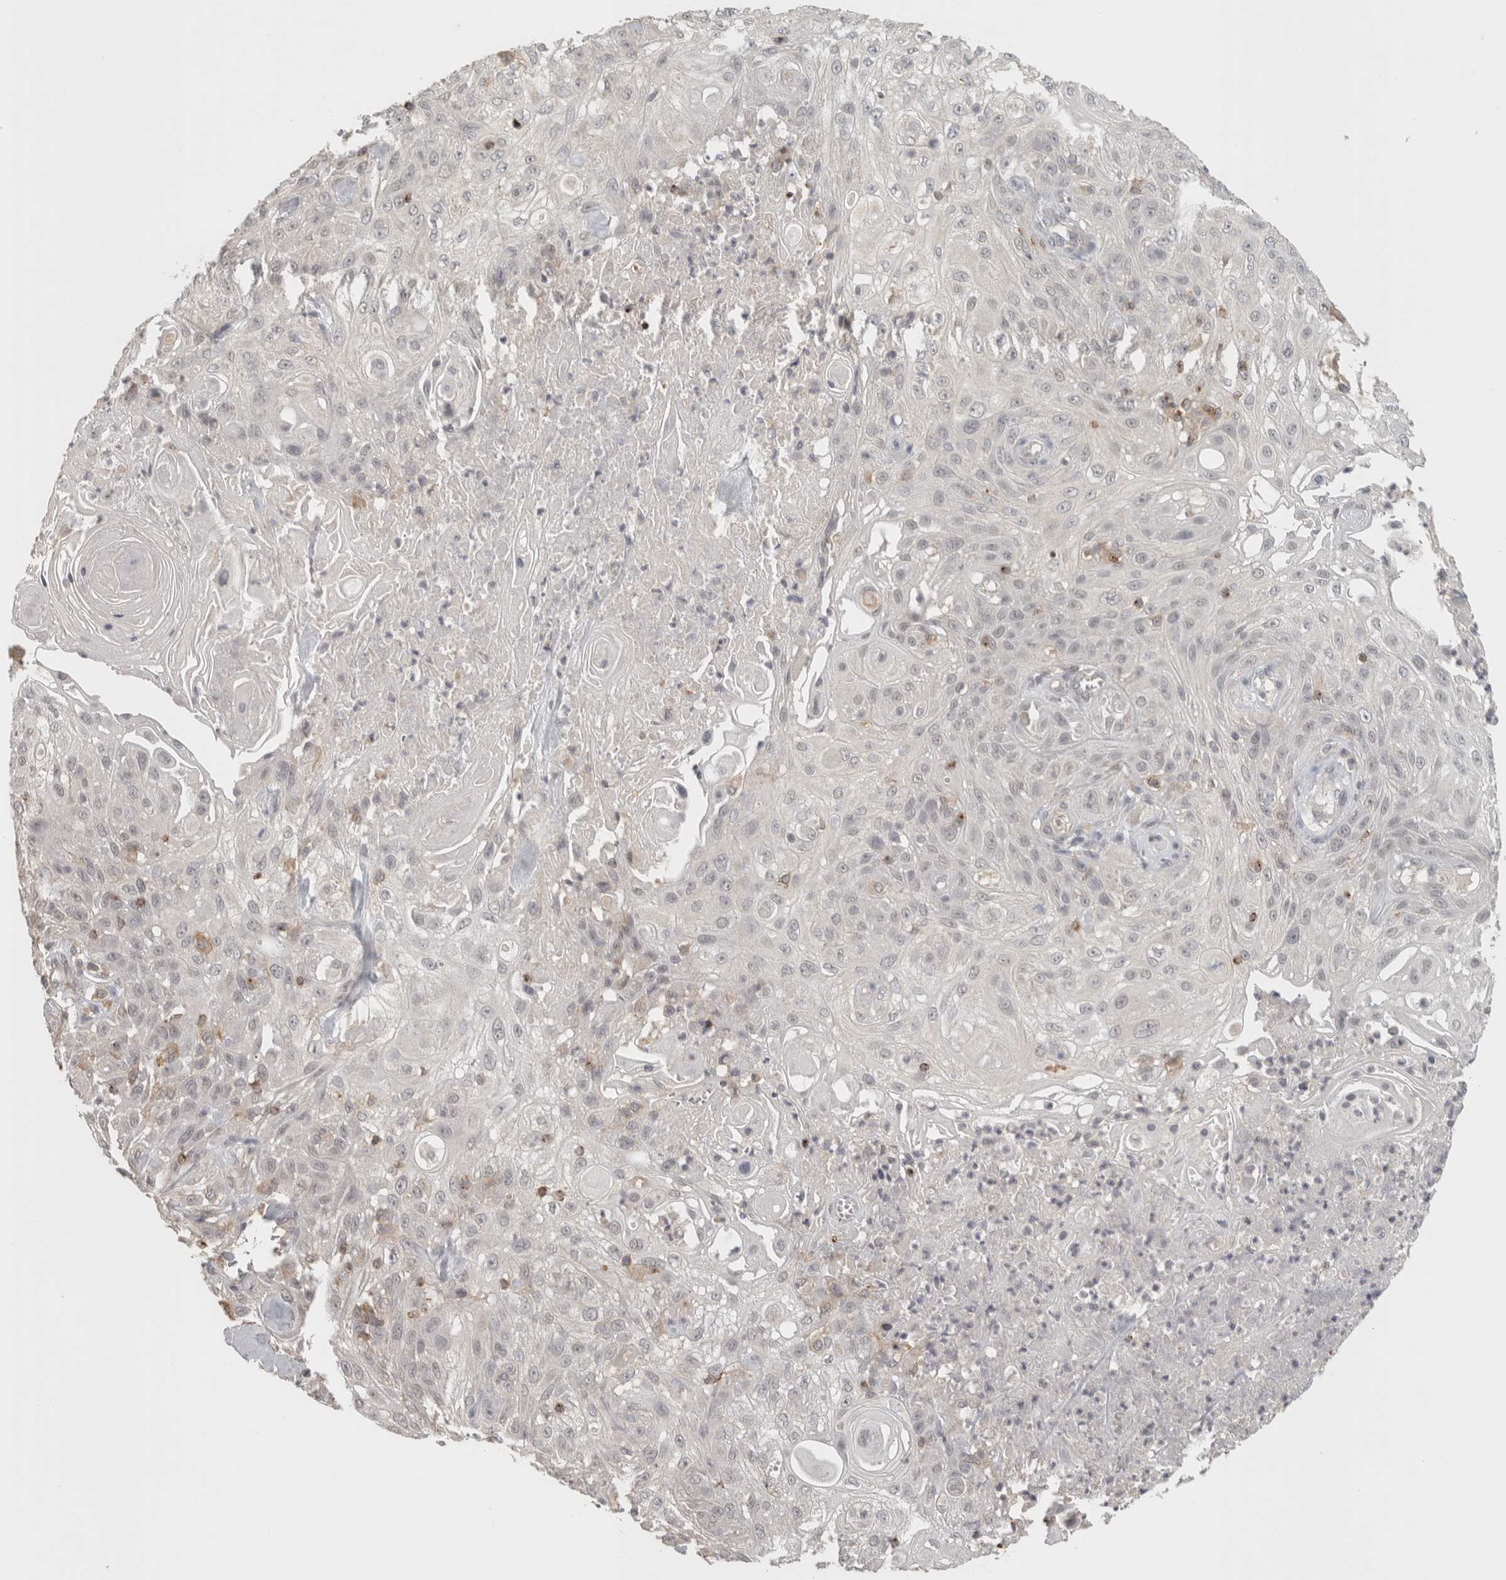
{"staining": {"intensity": "negative", "quantity": "none", "location": "none"}, "tissue": "skin cancer", "cell_type": "Tumor cells", "image_type": "cancer", "snomed": [{"axis": "morphology", "description": "Squamous cell carcinoma, NOS"}, {"axis": "topography", "description": "Skin"}], "caption": "Tumor cells show no significant protein staining in squamous cell carcinoma (skin).", "gene": "HAVCR2", "patient": {"sex": "male", "age": 75}}